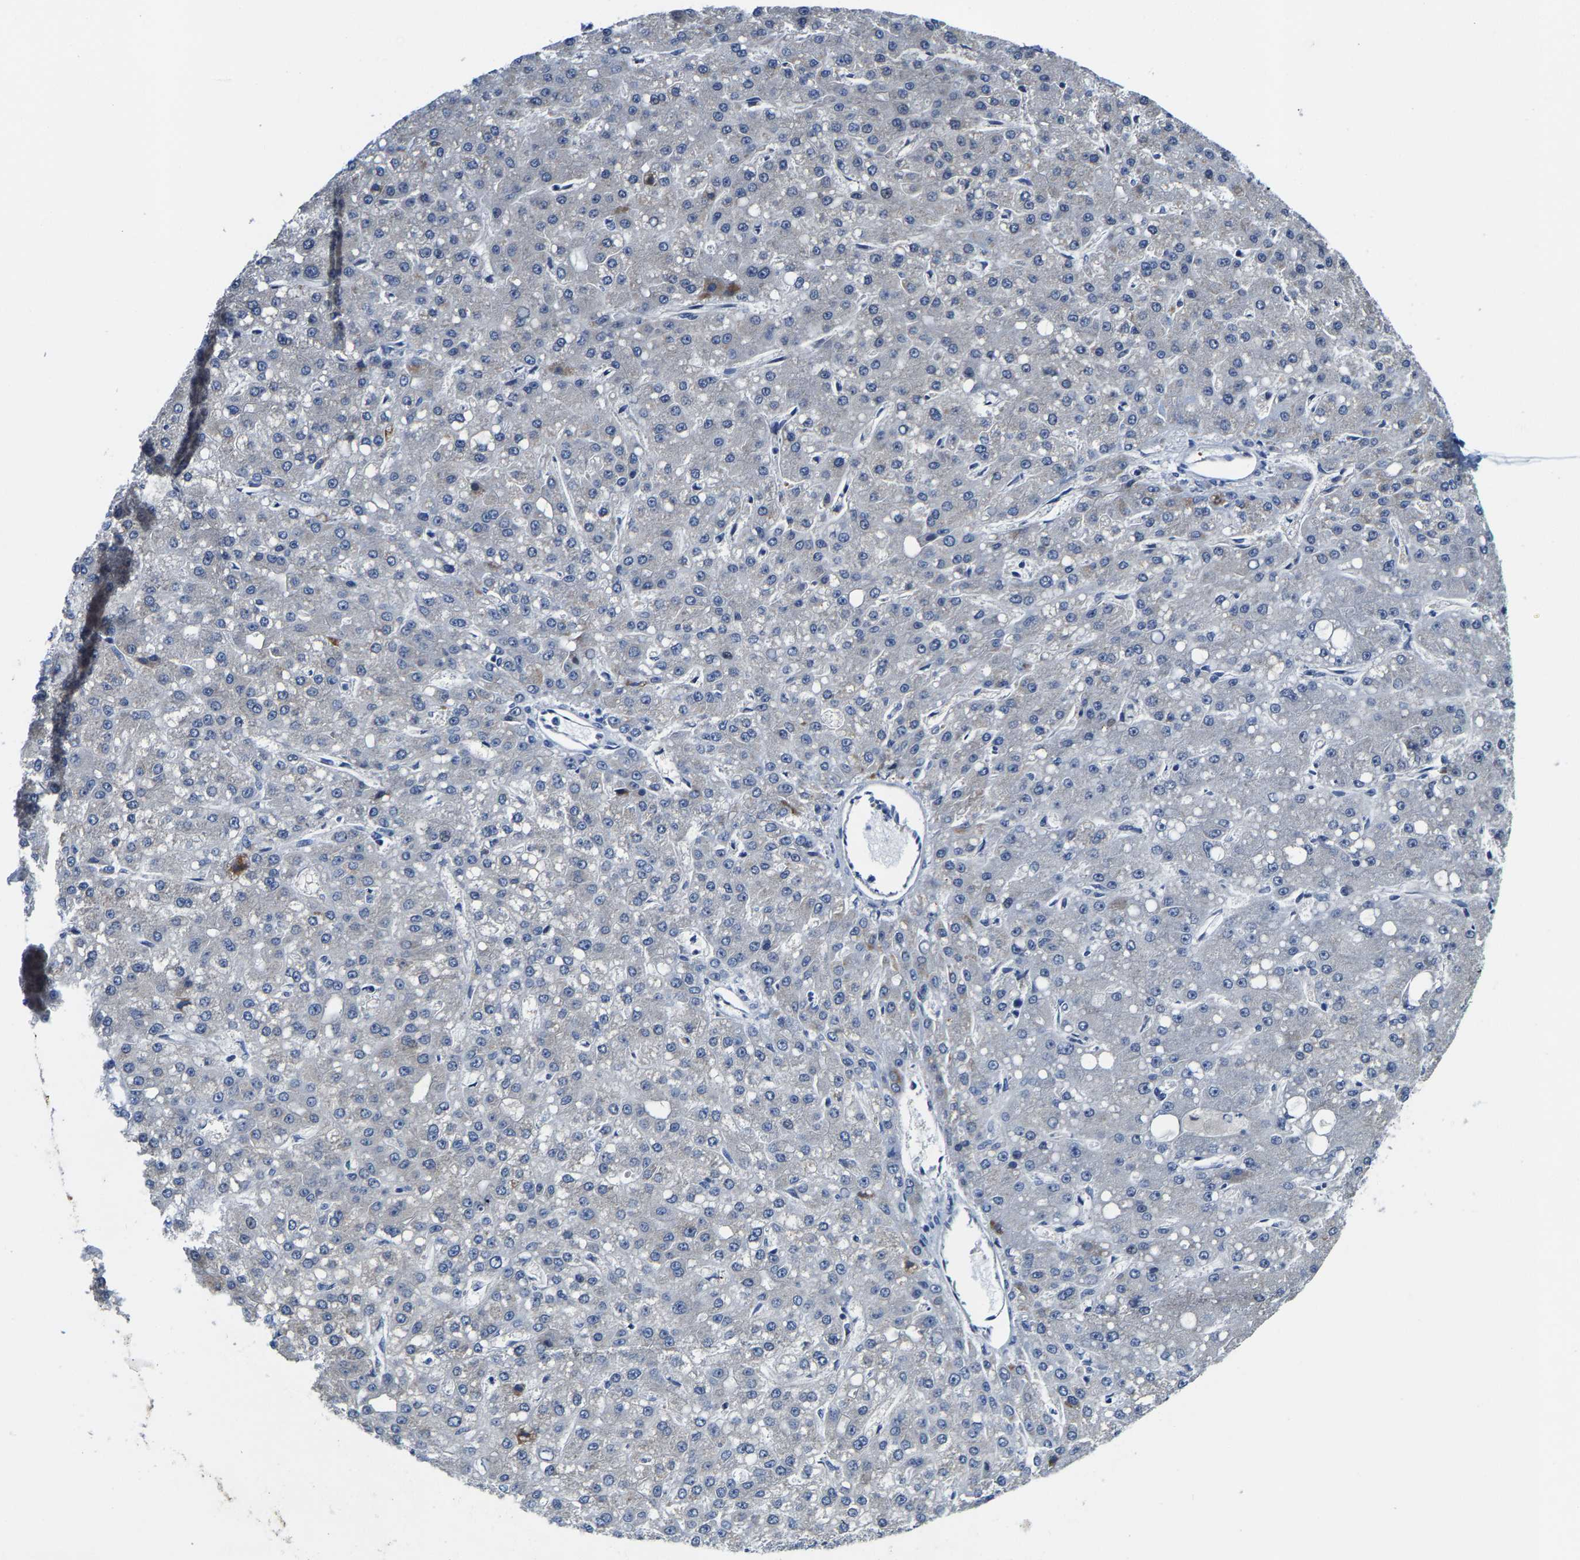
{"staining": {"intensity": "negative", "quantity": "none", "location": "none"}, "tissue": "liver cancer", "cell_type": "Tumor cells", "image_type": "cancer", "snomed": [{"axis": "morphology", "description": "Carcinoma, Hepatocellular, NOS"}, {"axis": "topography", "description": "Liver"}], "caption": "Immunohistochemistry (IHC) image of liver hepatocellular carcinoma stained for a protein (brown), which displays no staining in tumor cells.", "gene": "KLHL1", "patient": {"sex": "male", "age": 67}}